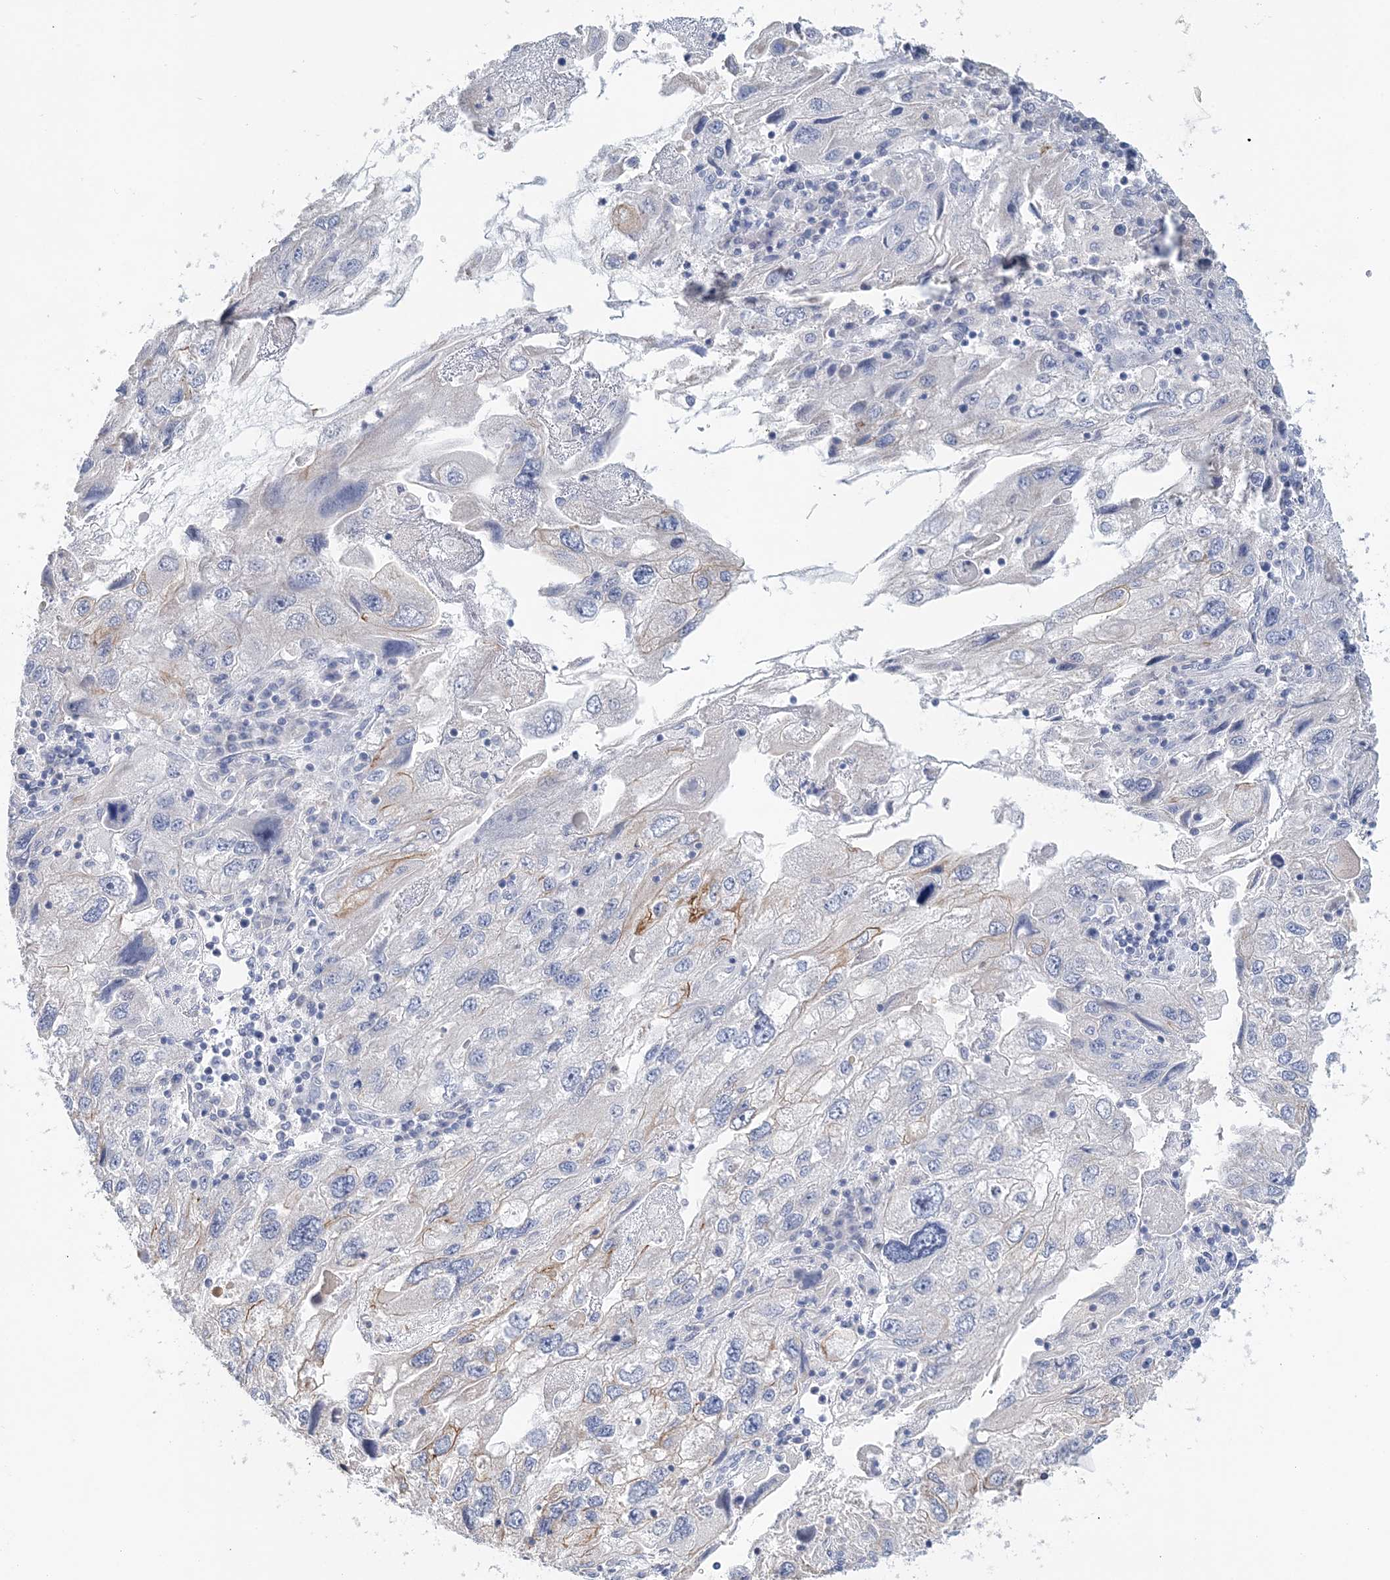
{"staining": {"intensity": "negative", "quantity": "none", "location": "none"}, "tissue": "endometrial cancer", "cell_type": "Tumor cells", "image_type": "cancer", "snomed": [{"axis": "morphology", "description": "Adenocarcinoma, NOS"}, {"axis": "topography", "description": "Endometrium"}], "caption": "A photomicrograph of endometrial cancer (adenocarcinoma) stained for a protein displays no brown staining in tumor cells. (Immunohistochemistry, brightfield microscopy, high magnification).", "gene": "LRRIQ4", "patient": {"sex": "female", "age": 49}}